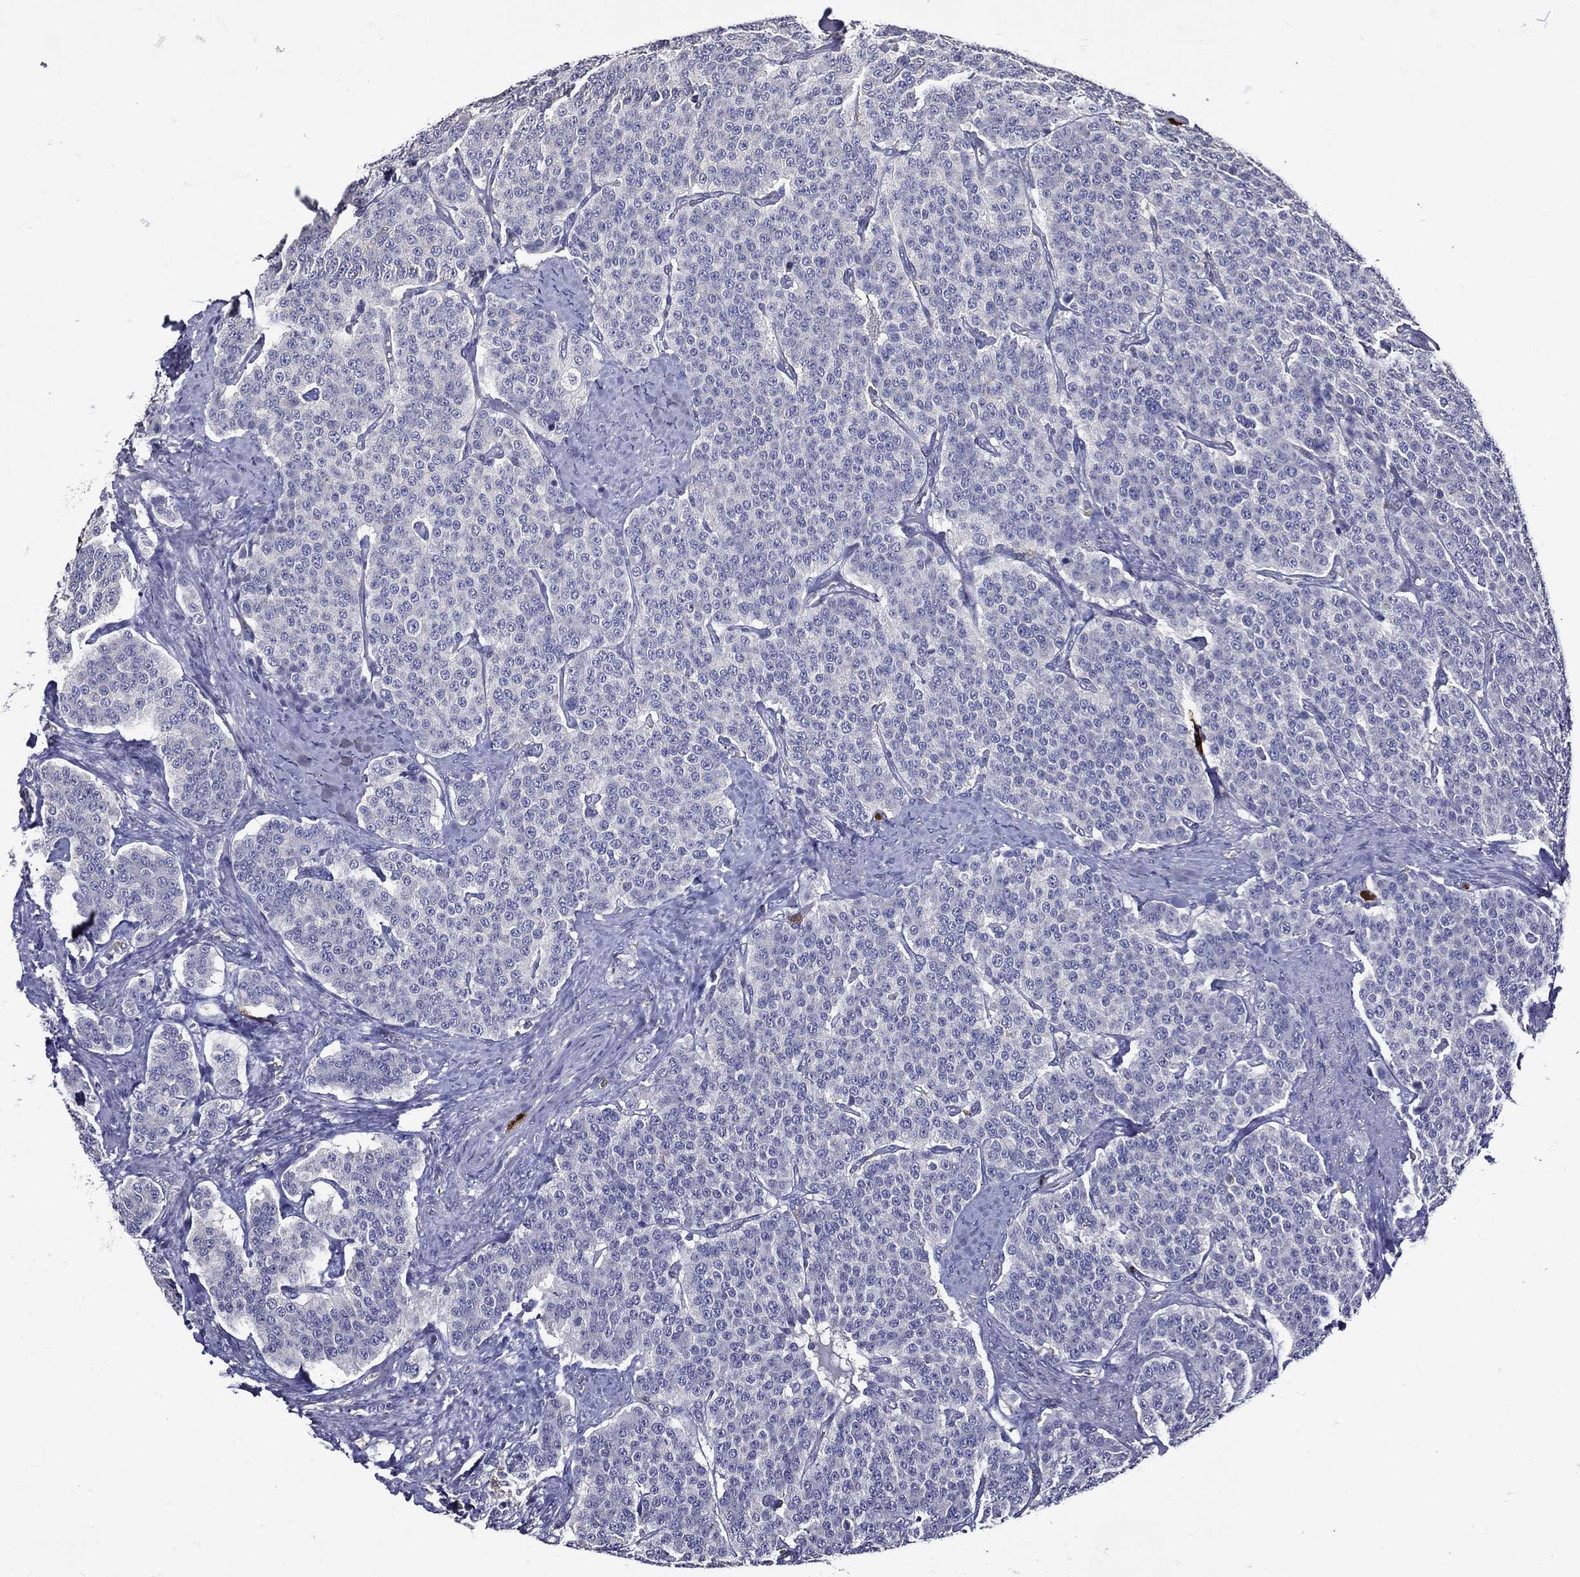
{"staining": {"intensity": "negative", "quantity": "none", "location": "none"}, "tissue": "carcinoid", "cell_type": "Tumor cells", "image_type": "cancer", "snomed": [{"axis": "morphology", "description": "Carcinoid, malignant, NOS"}, {"axis": "topography", "description": "Small intestine"}], "caption": "There is no significant expression in tumor cells of carcinoid (malignant).", "gene": "GPR171", "patient": {"sex": "female", "age": 58}}